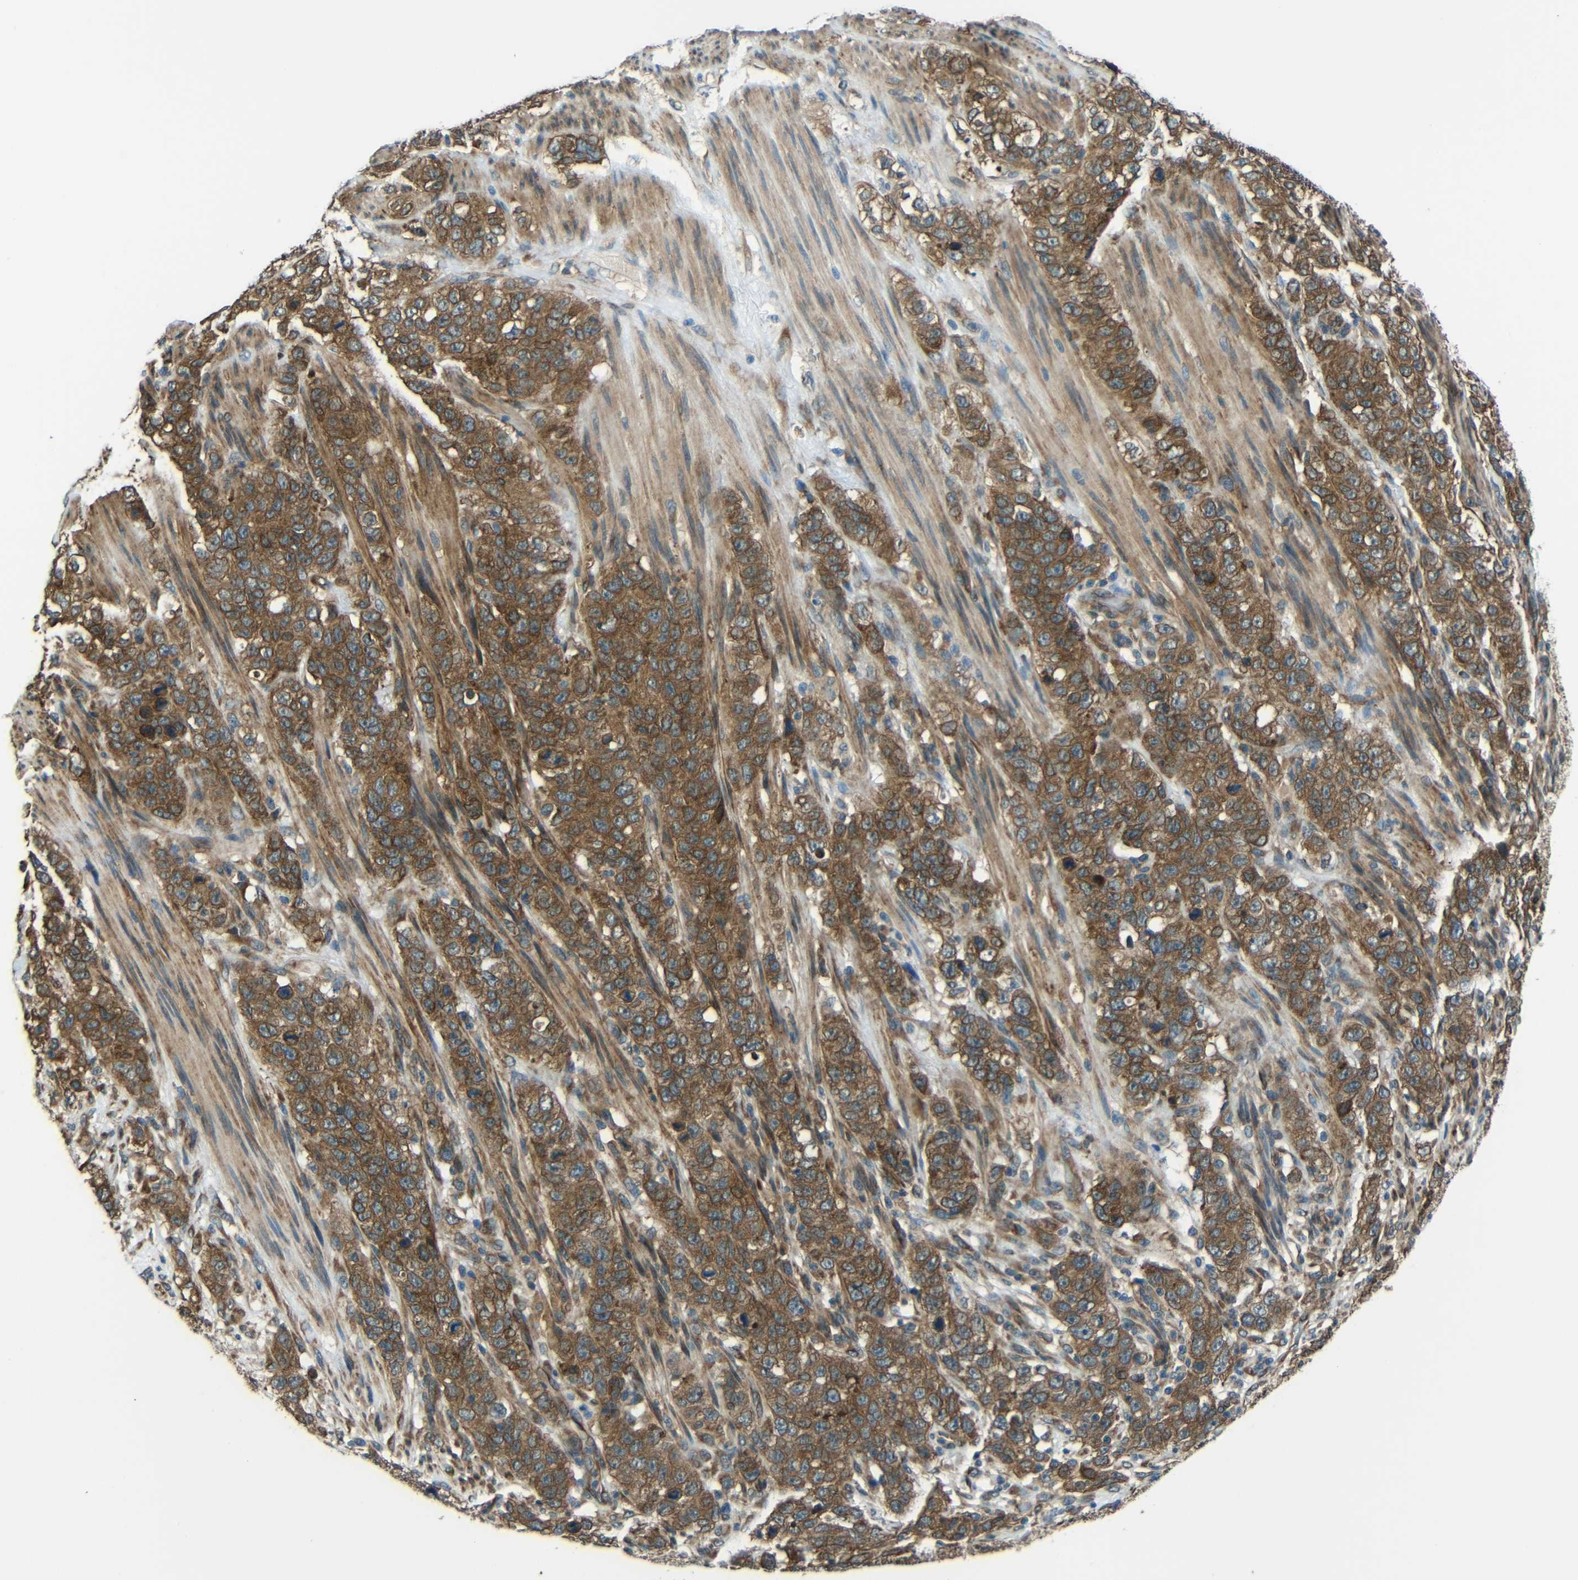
{"staining": {"intensity": "moderate", "quantity": ">75%", "location": "cytoplasmic/membranous"}, "tissue": "stomach cancer", "cell_type": "Tumor cells", "image_type": "cancer", "snomed": [{"axis": "morphology", "description": "Adenocarcinoma, NOS"}, {"axis": "topography", "description": "Stomach"}], "caption": "This image shows immunohistochemistry staining of stomach adenocarcinoma, with medium moderate cytoplasmic/membranous staining in about >75% of tumor cells.", "gene": "VAPB", "patient": {"sex": "male", "age": 48}}